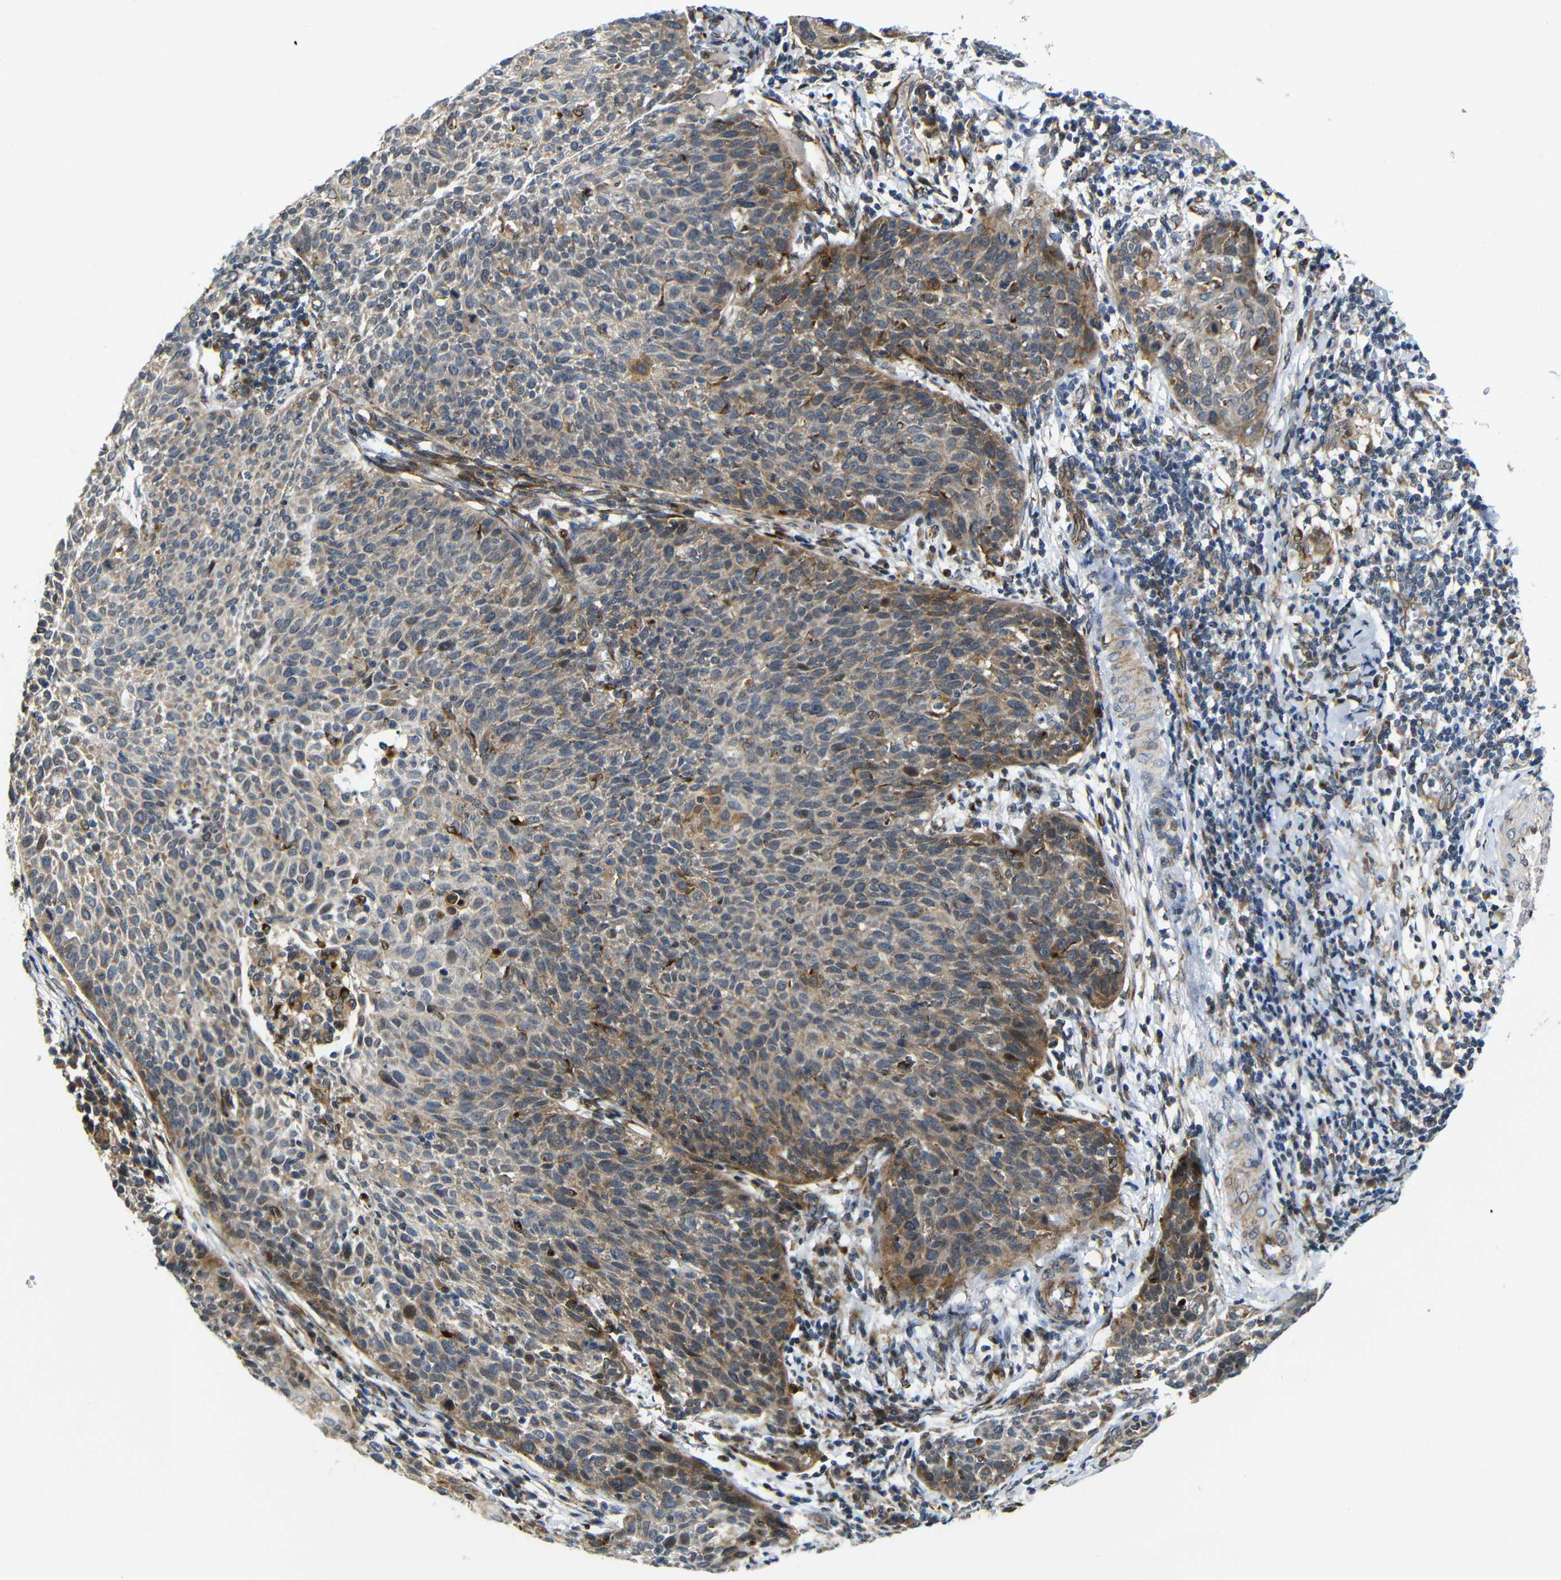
{"staining": {"intensity": "moderate", "quantity": "25%-75%", "location": "cytoplasmic/membranous"}, "tissue": "cervical cancer", "cell_type": "Tumor cells", "image_type": "cancer", "snomed": [{"axis": "morphology", "description": "Squamous cell carcinoma, NOS"}, {"axis": "topography", "description": "Cervix"}], "caption": "Cervical cancer stained with DAB immunohistochemistry demonstrates medium levels of moderate cytoplasmic/membranous staining in about 25%-75% of tumor cells.", "gene": "P3H2", "patient": {"sex": "female", "age": 38}}